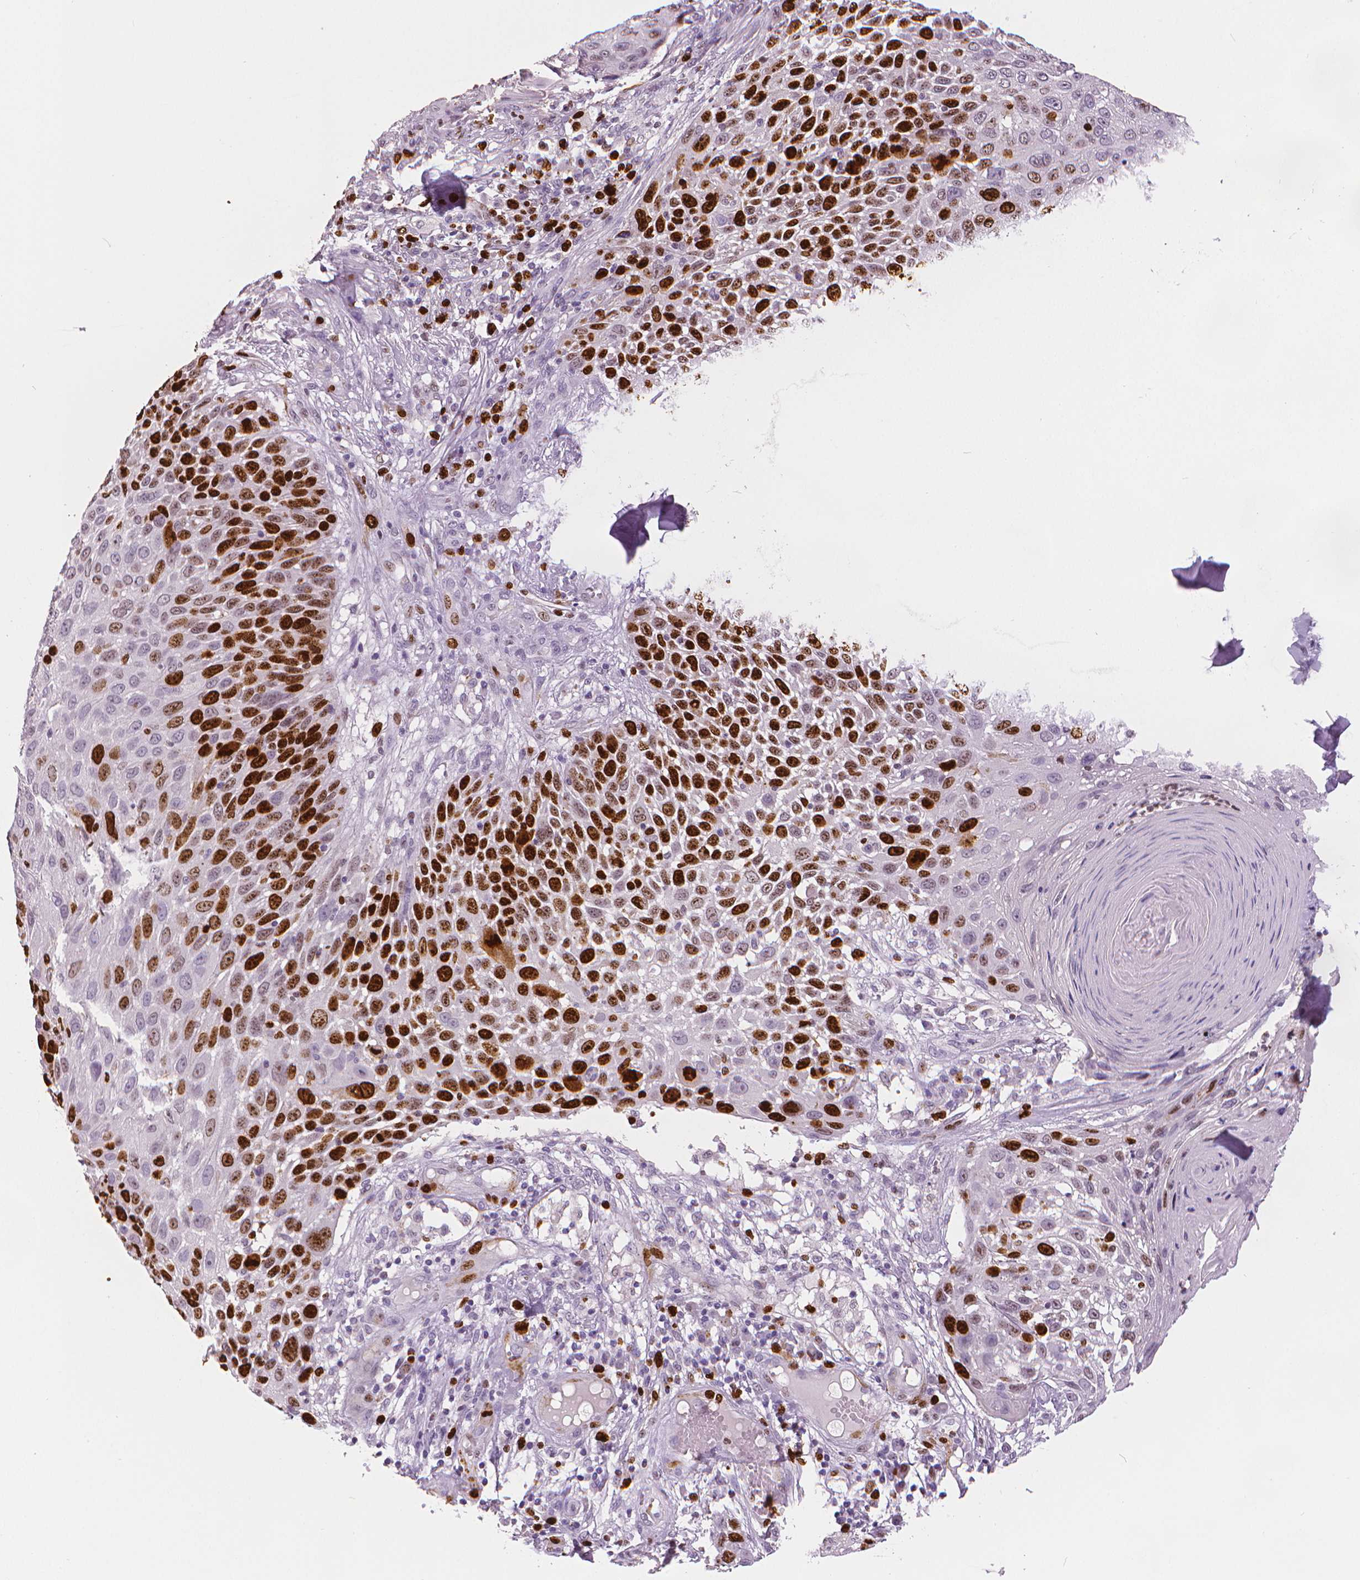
{"staining": {"intensity": "strong", "quantity": "25%-75%", "location": "nuclear"}, "tissue": "skin cancer", "cell_type": "Tumor cells", "image_type": "cancer", "snomed": [{"axis": "morphology", "description": "Squamous cell carcinoma, NOS"}, {"axis": "topography", "description": "Skin"}], "caption": "Tumor cells show high levels of strong nuclear positivity in about 25%-75% of cells in skin squamous cell carcinoma. The protein is stained brown, and the nuclei are stained in blue (DAB (3,3'-diaminobenzidine) IHC with brightfield microscopy, high magnification).", "gene": "MKI67", "patient": {"sex": "male", "age": 92}}